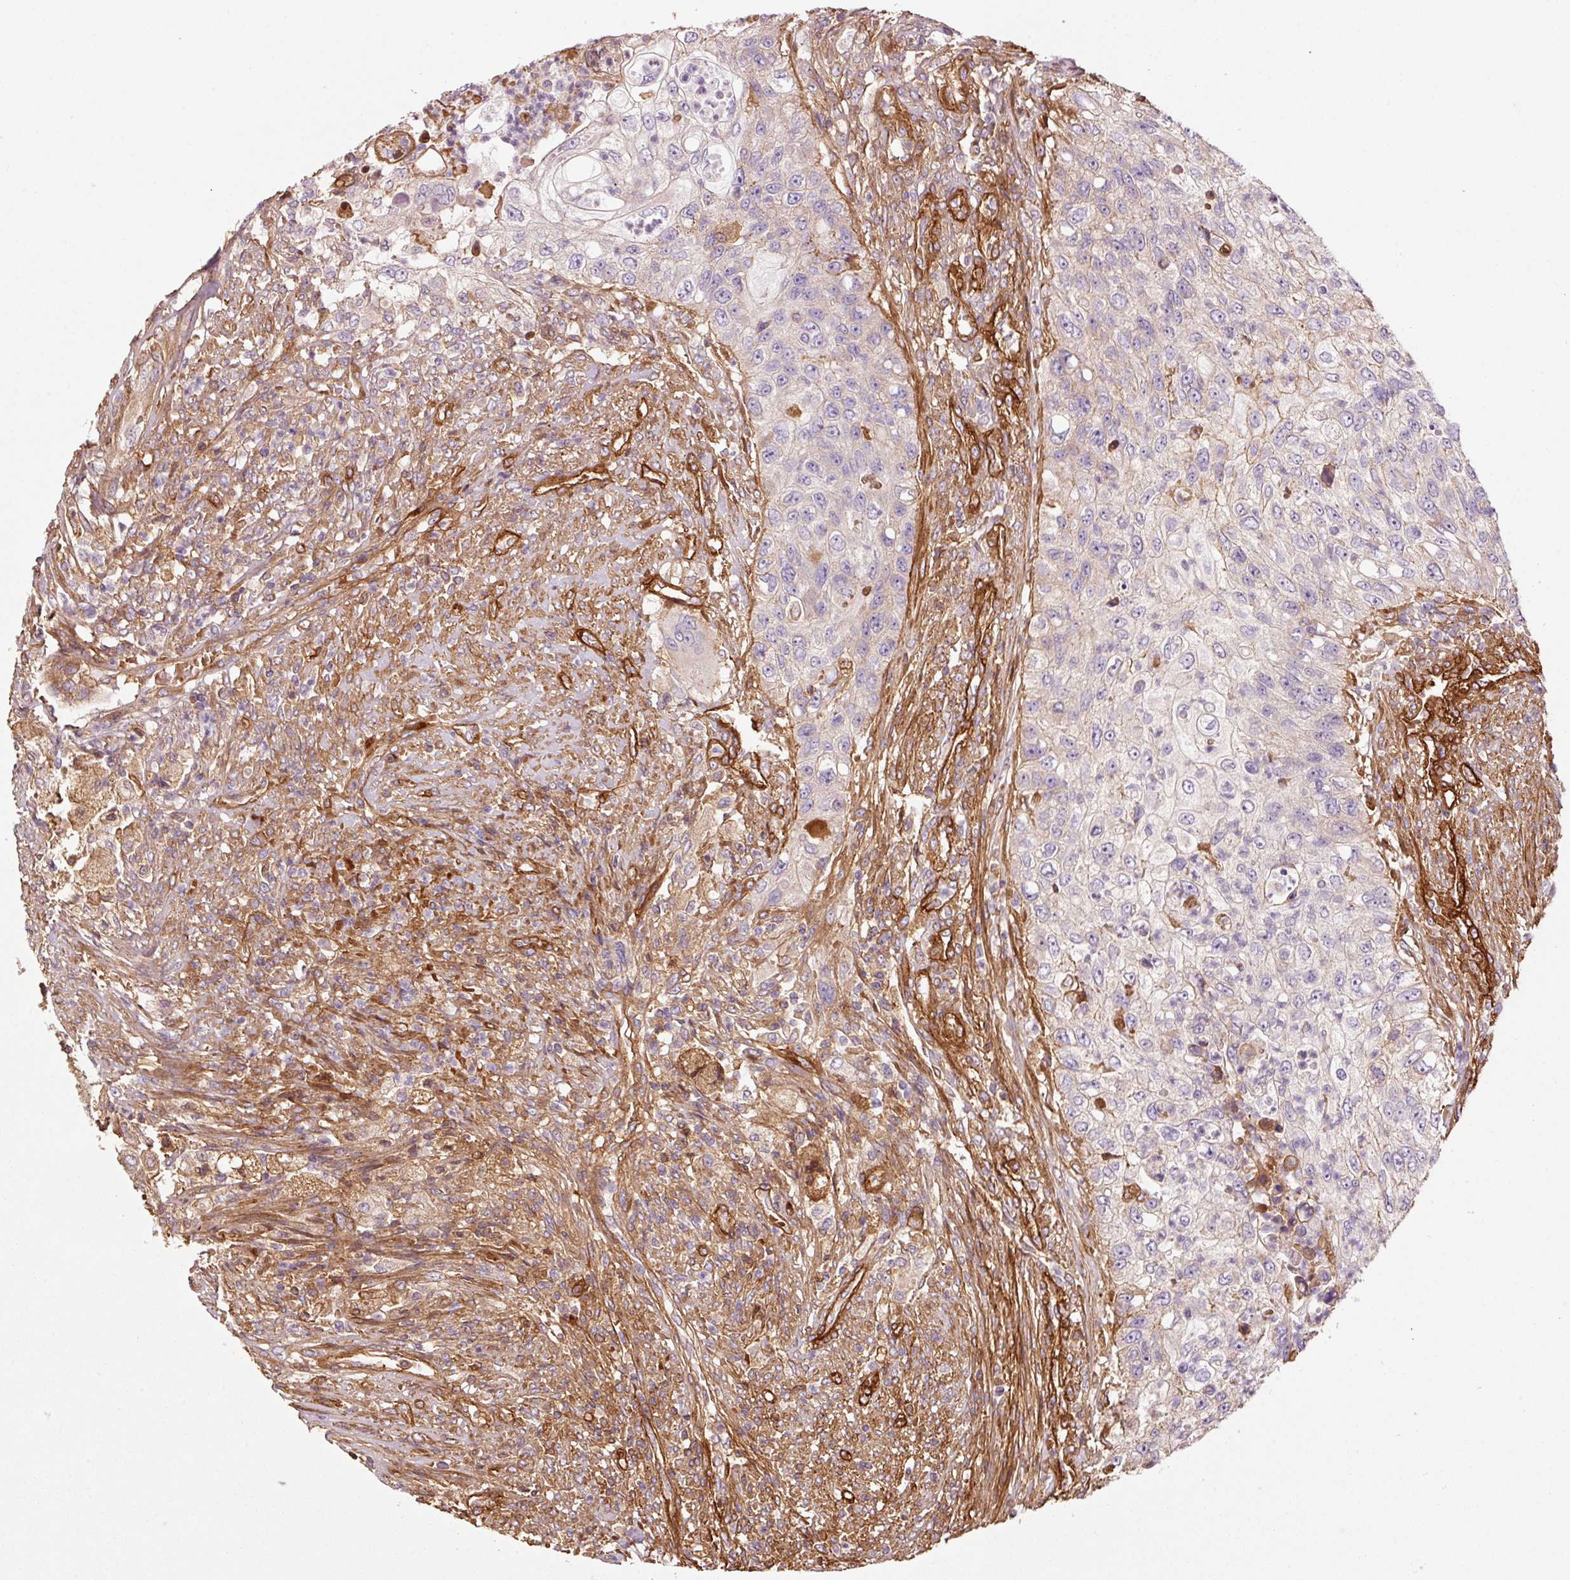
{"staining": {"intensity": "negative", "quantity": "none", "location": "none"}, "tissue": "urothelial cancer", "cell_type": "Tumor cells", "image_type": "cancer", "snomed": [{"axis": "morphology", "description": "Urothelial carcinoma, High grade"}, {"axis": "topography", "description": "Urinary bladder"}], "caption": "A high-resolution histopathology image shows immunohistochemistry (IHC) staining of urothelial cancer, which displays no significant positivity in tumor cells.", "gene": "NID2", "patient": {"sex": "female", "age": 60}}